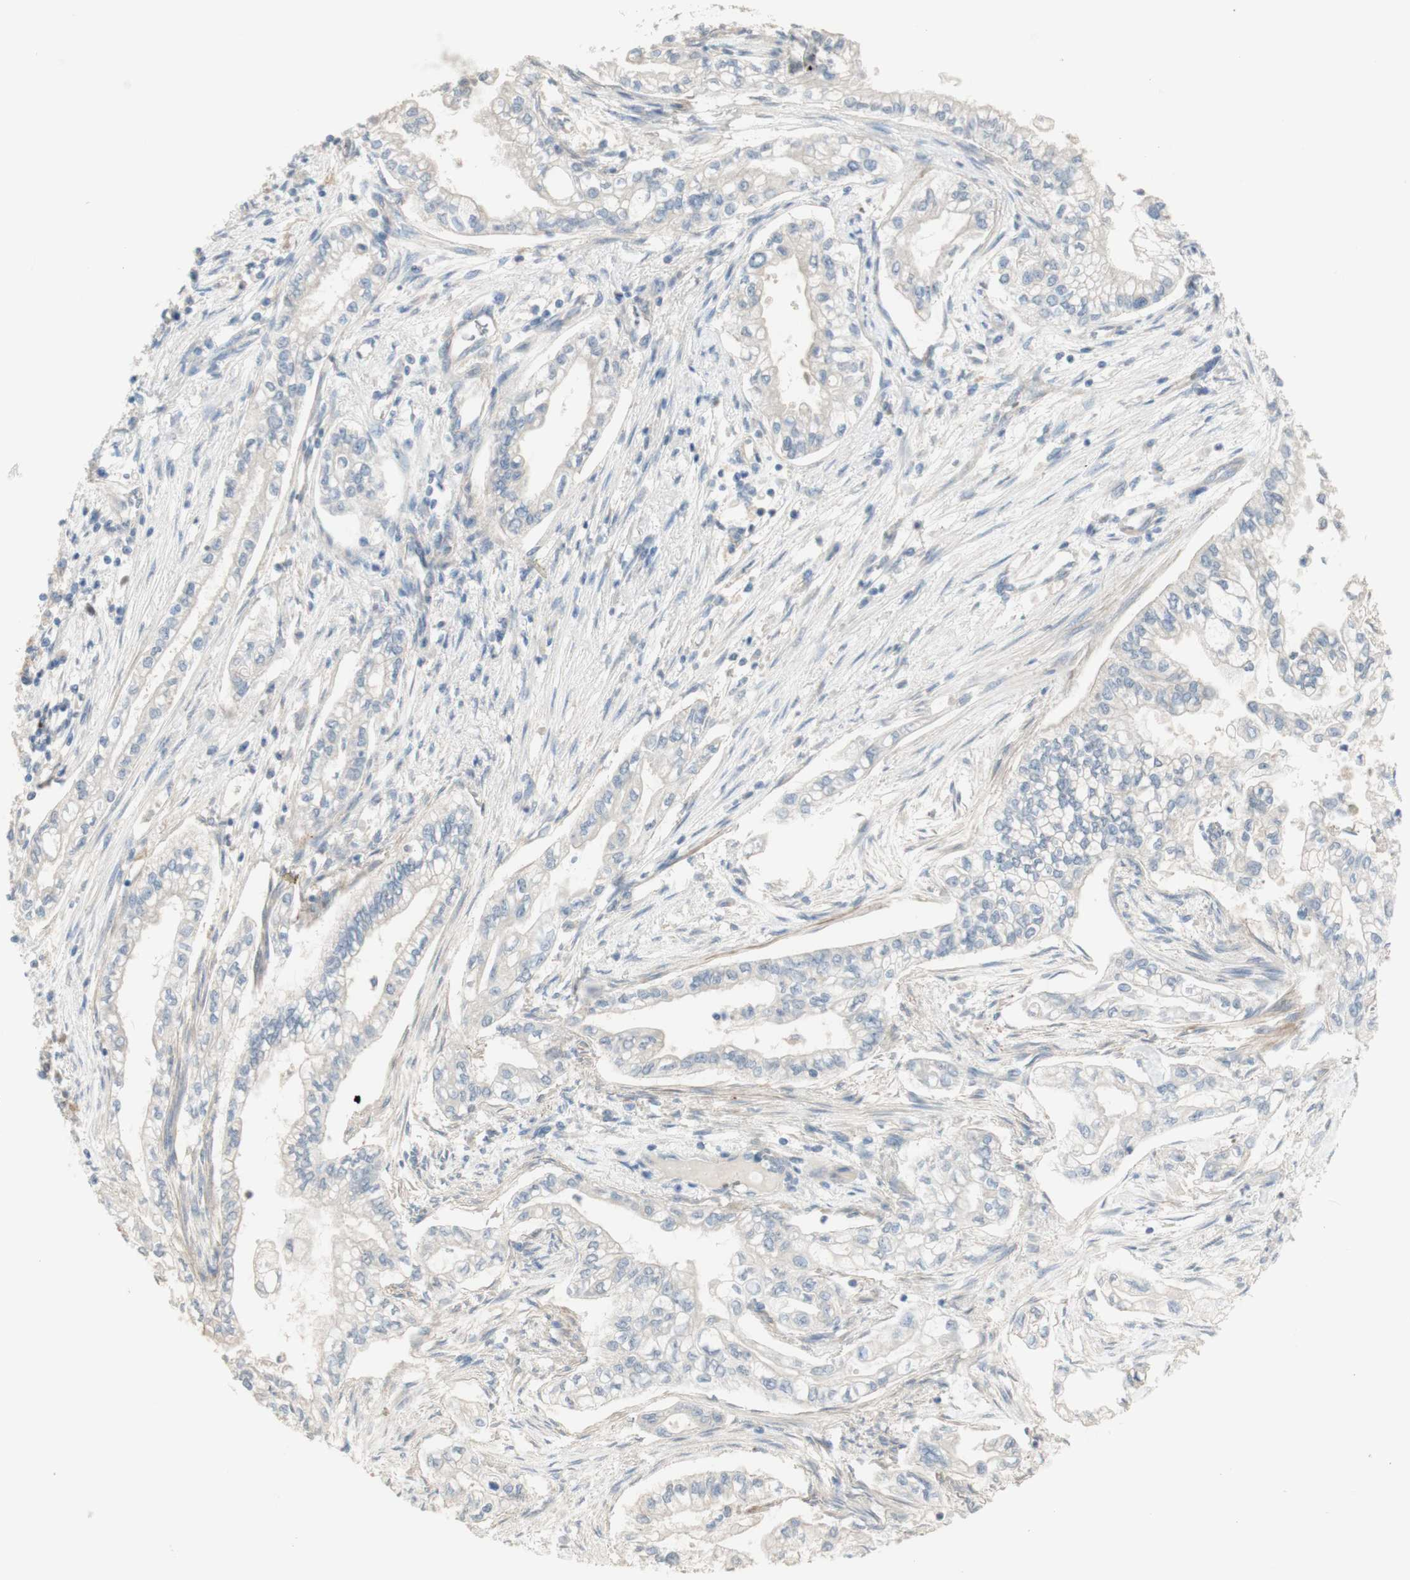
{"staining": {"intensity": "negative", "quantity": "none", "location": "none"}, "tissue": "pancreatic cancer", "cell_type": "Tumor cells", "image_type": "cancer", "snomed": [{"axis": "morphology", "description": "Normal tissue, NOS"}, {"axis": "topography", "description": "Pancreas"}], "caption": "Immunohistochemistry (IHC) of pancreatic cancer displays no positivity in tumor cells.", "gene": "MANEA", "patient": {"sex": "male", "age": 42}}